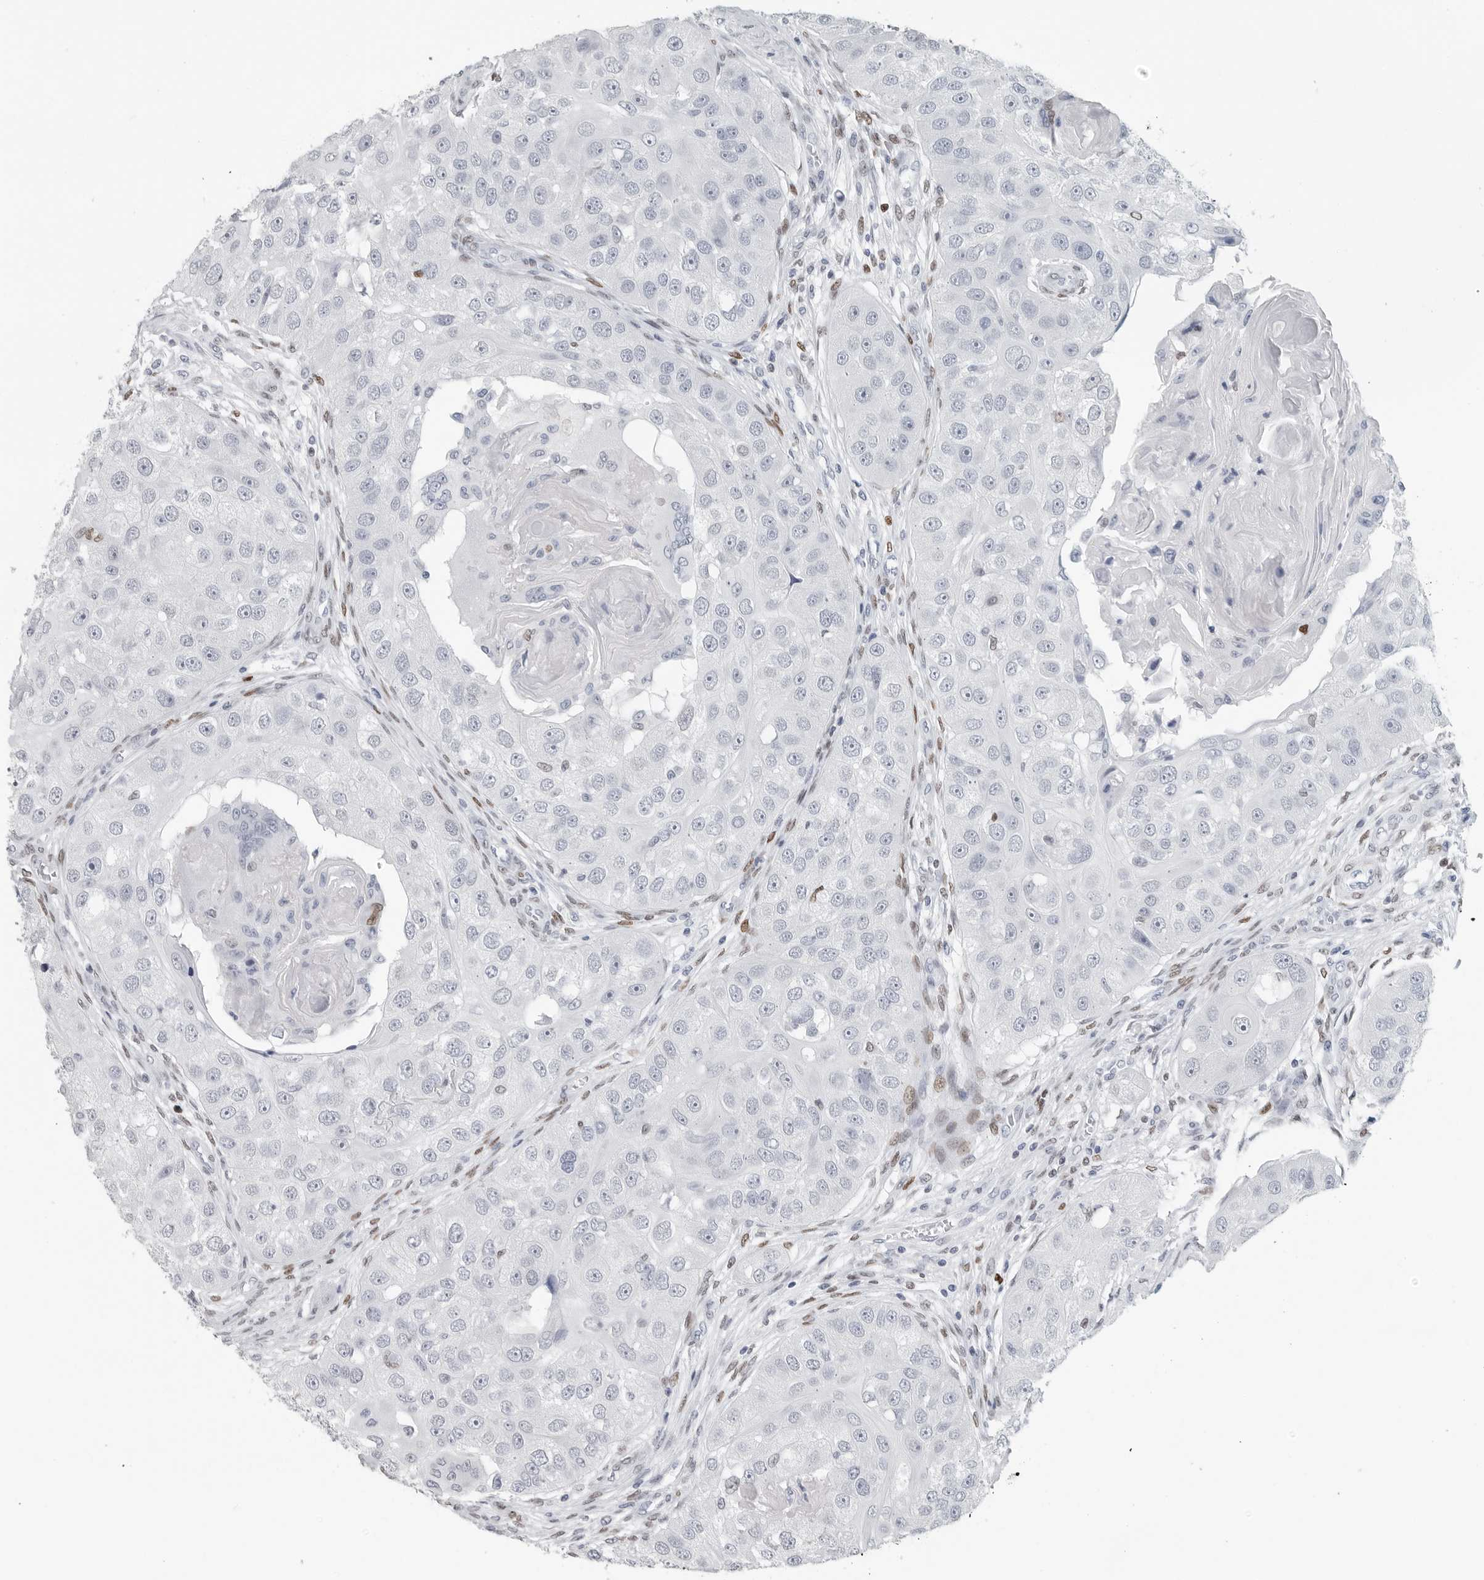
{"staining": {"intensity": "negative", "quantity": "none", "location": "none"}, "tissue": "head and neck cancer", "cell_type": "Tumor cells", "image_type": "cancer", "snomed": [{"axis": "morphology", "description": "Normal tissue, NOS"}, {"axis": "morphology", "description": "Squamous cell carcinoma, NOS"}, {"axis": "topography", "description": "Skeletal muscle"}, {"axis": "topography", "description": "Head-Neck"}], "caption": "High power microscopy micrograph of an immunohistochemistry image of head and neck cancer, revealing no significant expression in tumor cells. (Stains: DAB (3,3'-diaminobenzidine) immunohistochemistry (IHC) with hematoxylin counter stain, Microscopy: brightfield microscopy at high magnification).", "gene": "SATB2", "patient": {"sex": "male", "age": 51}}